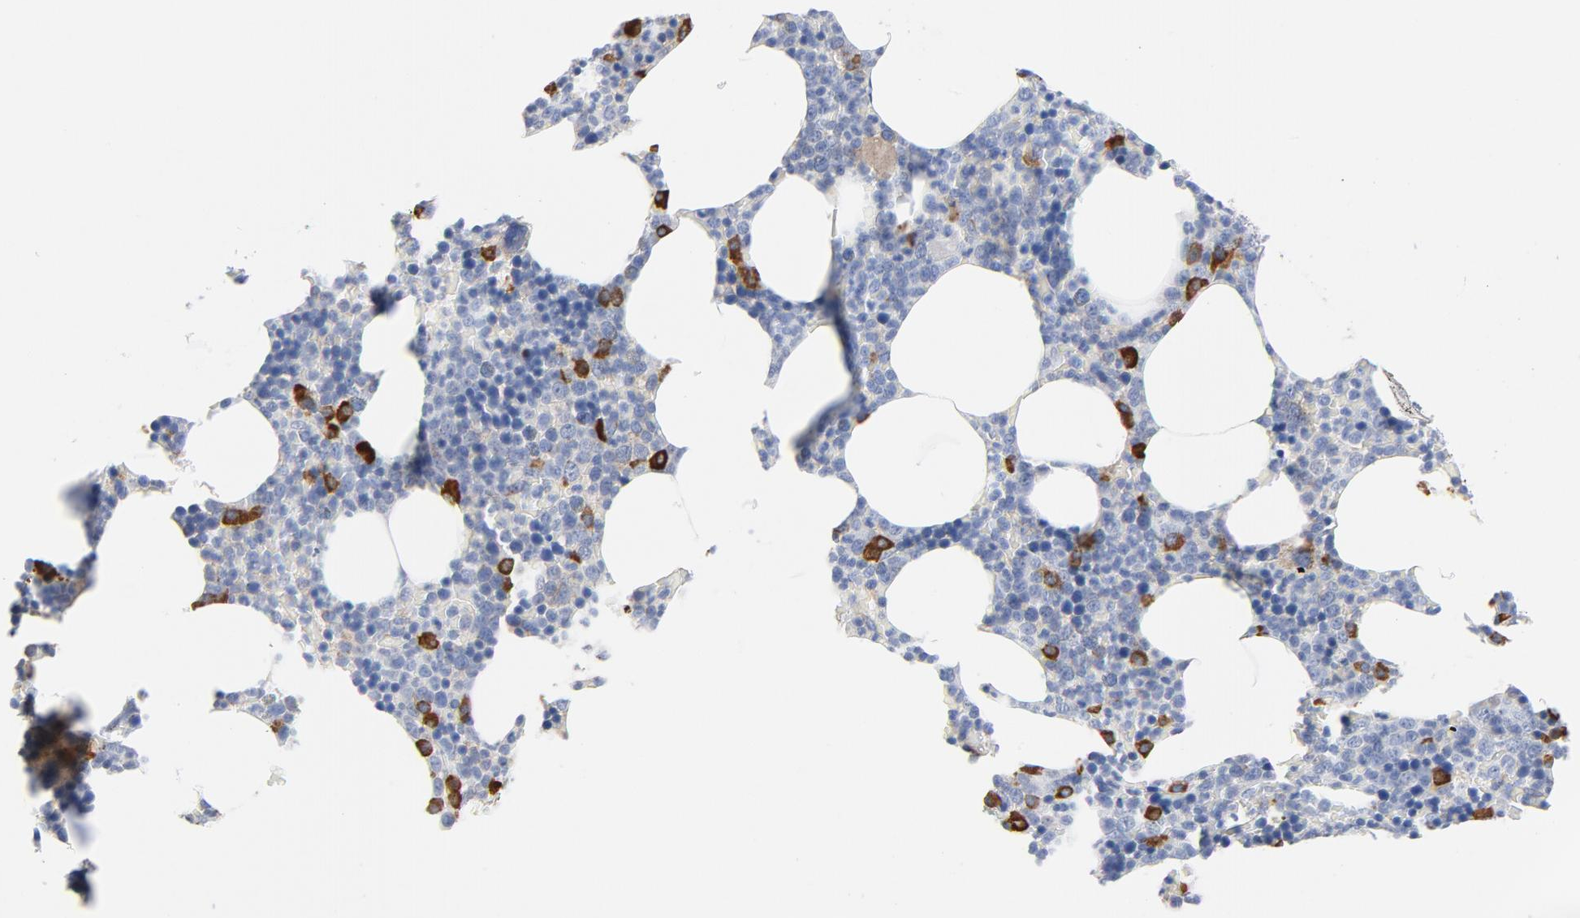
{"staining": {"intensity": "strong", "quantity": "<25%", "location": "cytoplasmic/membranous"}, "tissue": "bone marrow", "cell_type": "Hematopoietic cells", "image_type": "normal", "snomed": [{"axis": "morphology", "description": "Normal tissue, NOS"}, {"axis": "topography", "description": "Bone marrow"}], "caption": "Hematopoietic cells exhibit medium levels of strong cytoplasmic/membranous expression in about <25% of cells in unremarkable bone marrow. Ihc stains the protein in brown and the nuclei are stained blue.", "gene": "RAPGEF3", "patient": {"sex": "female", "age": 66}}